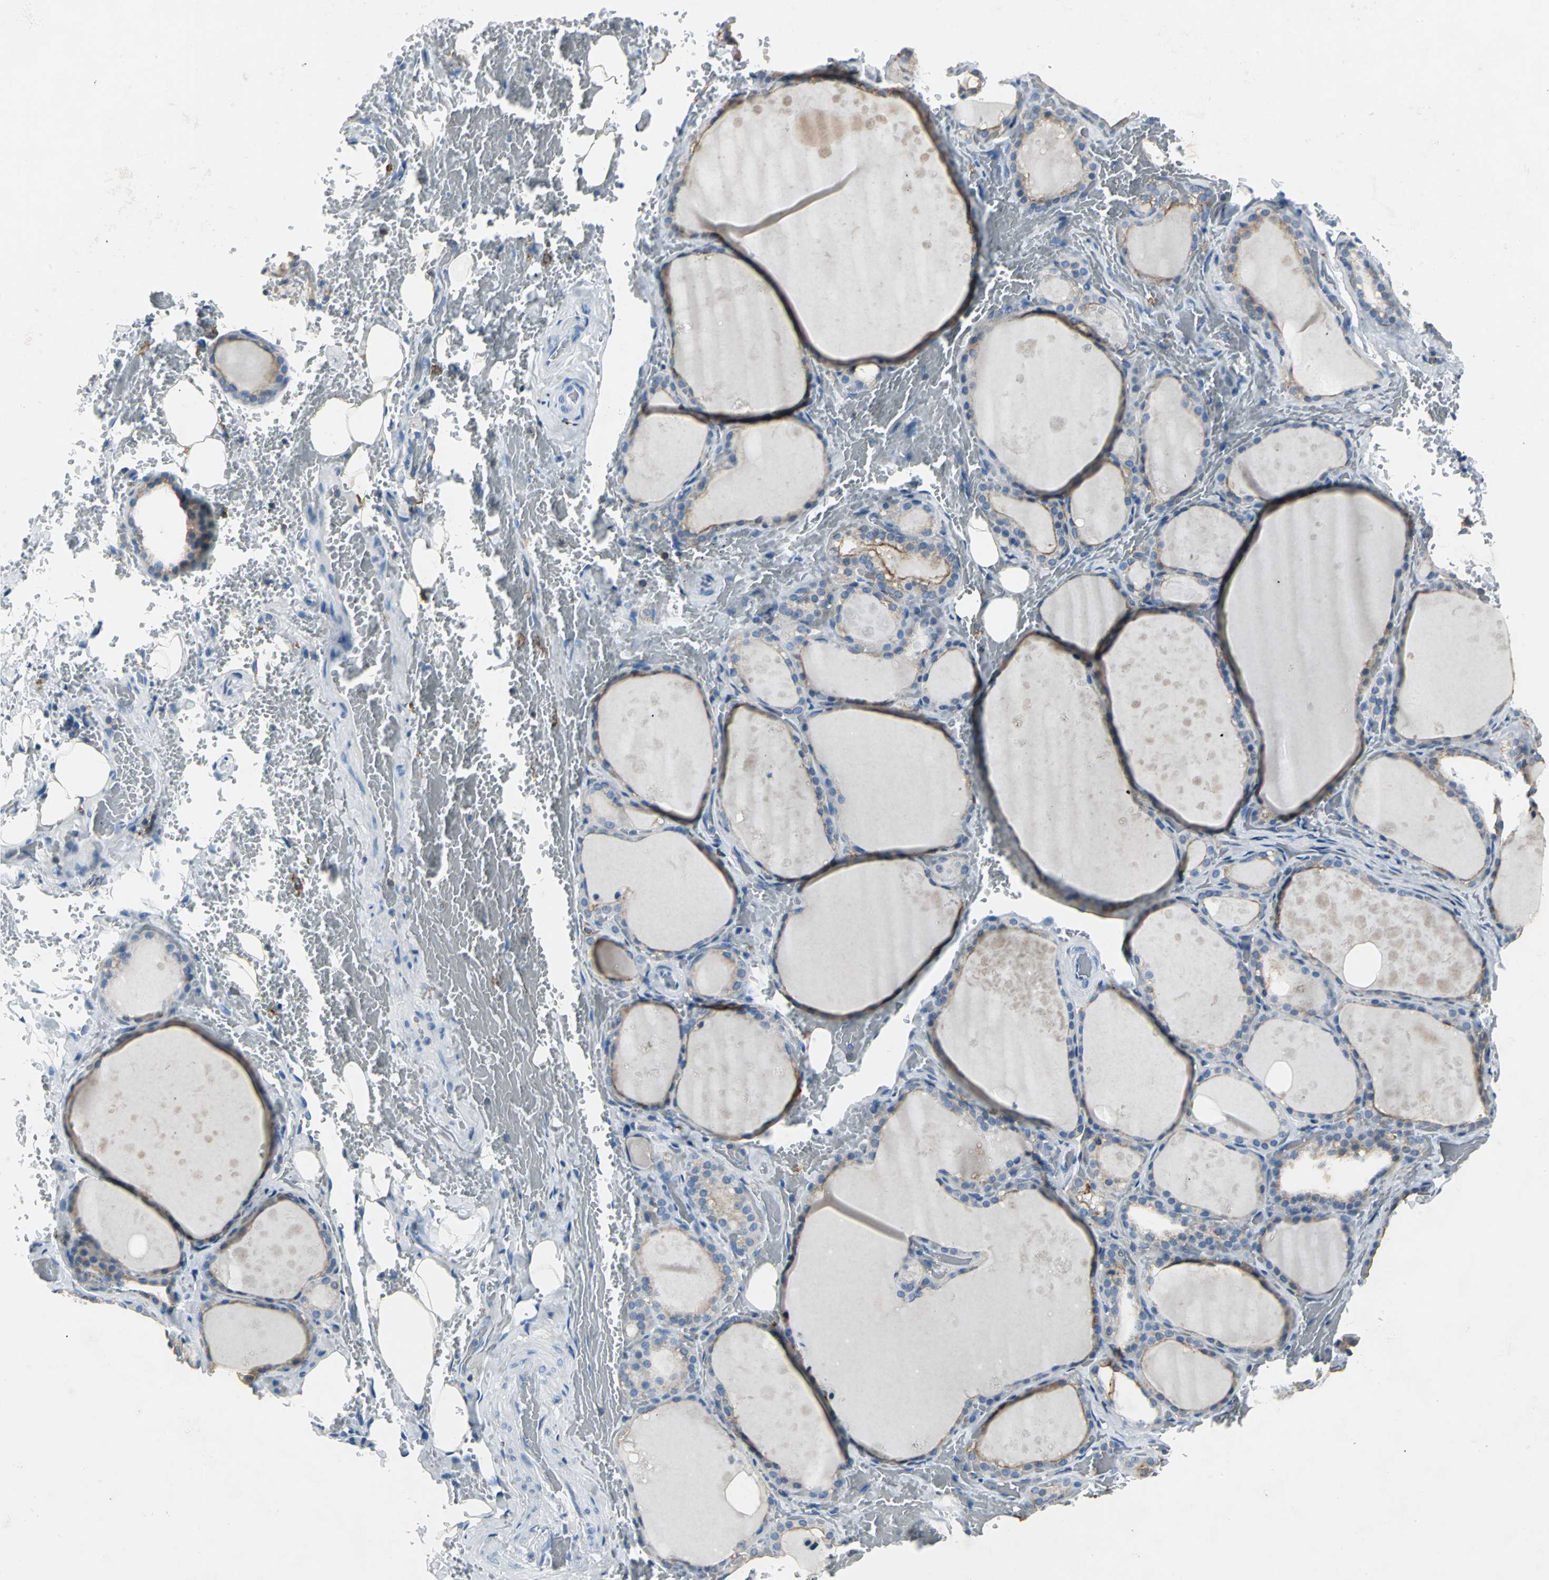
{"staining": {"intensity": "weak", "quantity": ">75%", "location": "cytoplasmic/membranous"}, "tissue": "thyroid gland", "cell_type": "Glandular cells", "image_type": "normal", "snomed": [{"axis": "morphology", "description": "Normal tissue, NOS"}, {"axis": "topography", "description": "Thyroid gland"}], "caption": "A photomicrograph of human thyroid gland stained for a protein reveals weak cytoplasmic/membranous brown staining in glandular cells. (Stains: DAB (3,3'-diaminobenzidine) in brown, nuclei in blue, Microscopy: brightfield microscopy at high magnification).", "gene": "IQGAP2", "patient": {"sex": "male", "age": 61}}